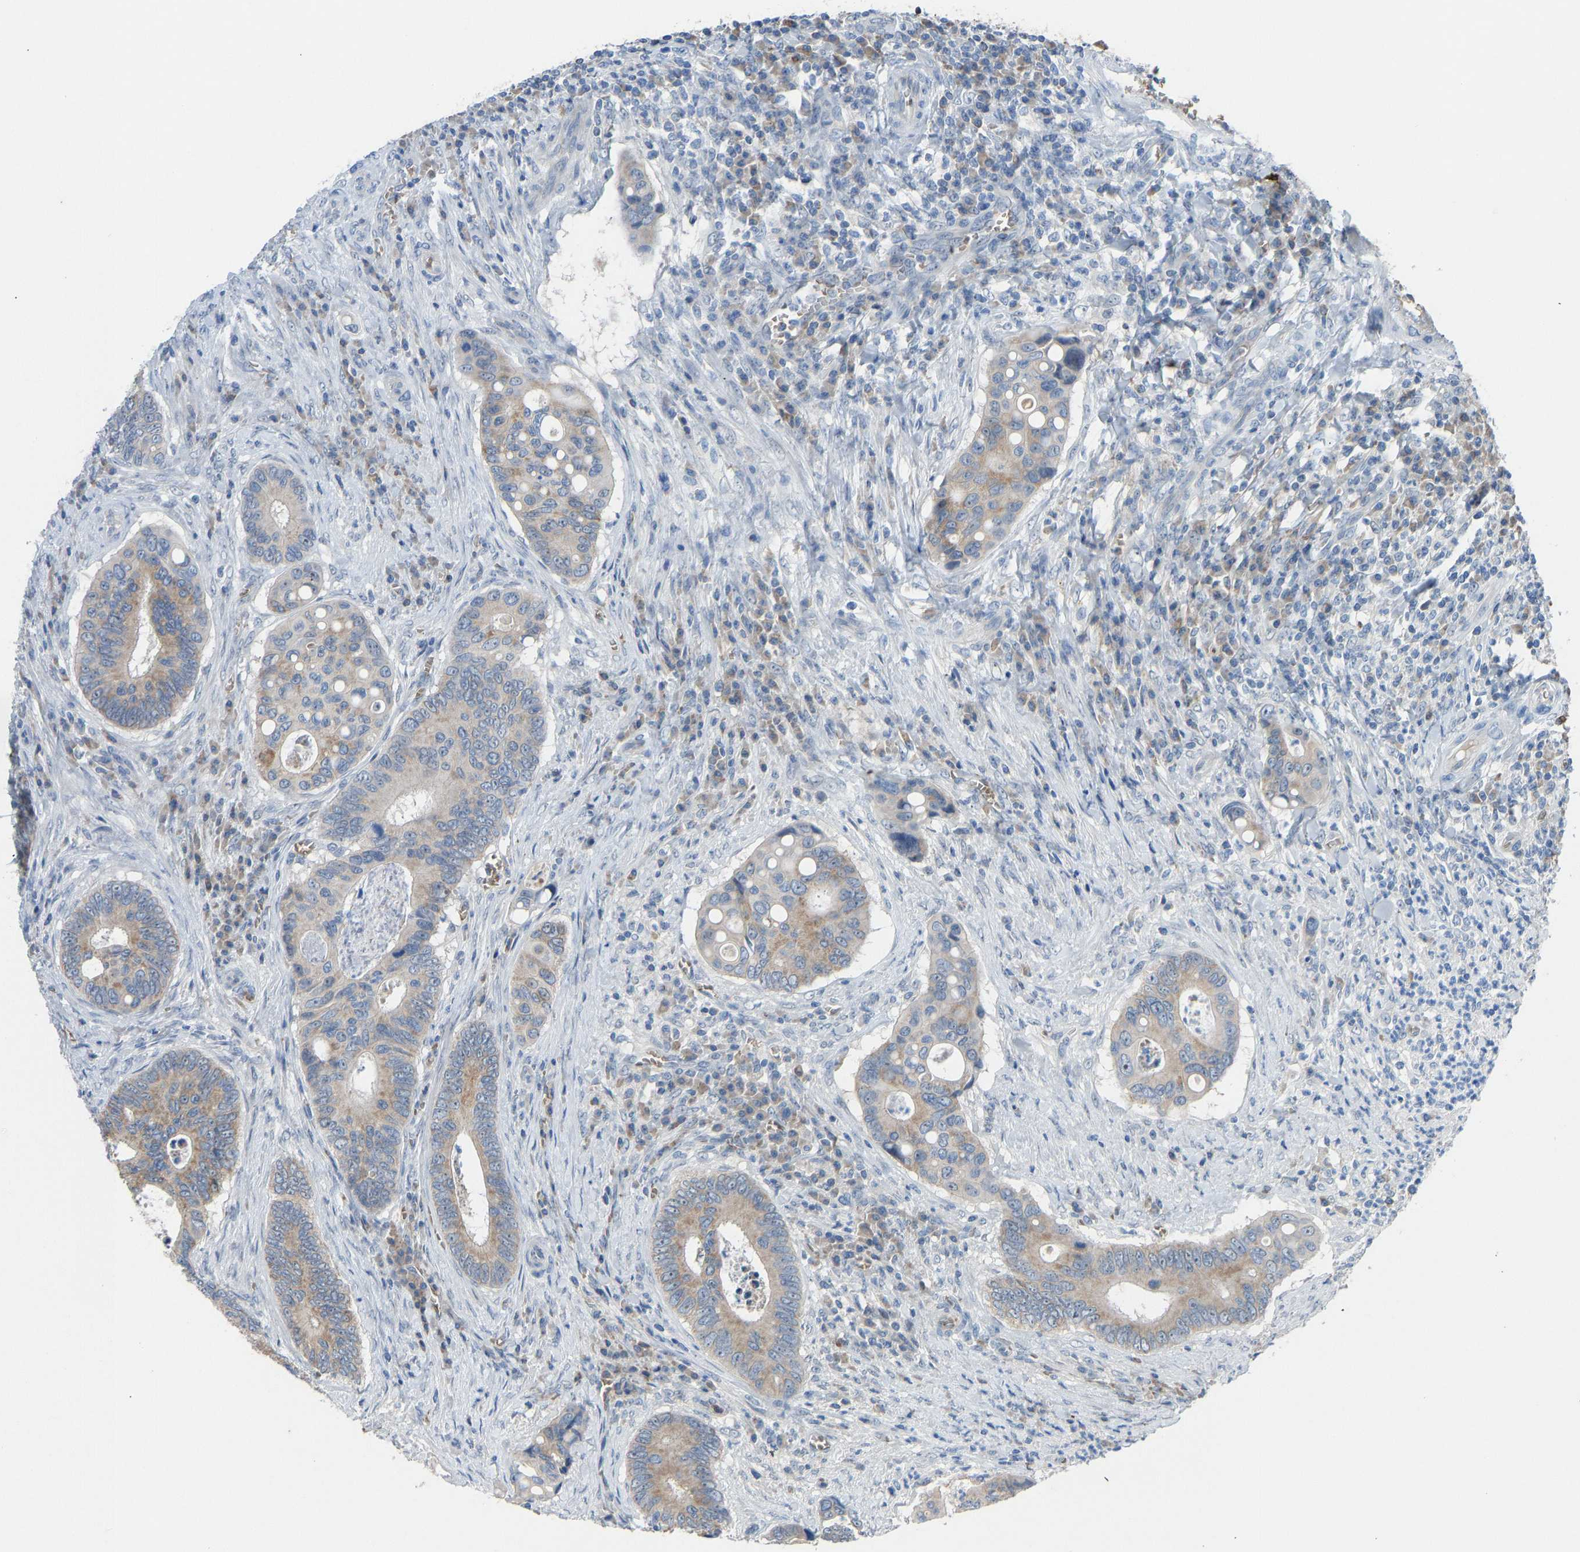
{"staining": {"intensity": "weak", "quantity": "25%-75%", "location": "cytoplasmic/membranous"}, "tissue": "colorectal cancer", "cell_type": "Tumor cells", "image_type": "cancer", "snomed": [{"axis": "morphology", "description": "Inflammation, NOS"}, {"axis": "morphology", "description": "Adenocarcinoma, NOS"}, {"axis": "topography", "description": "Colon"}], "caption": "Immunohistochemistry (IHC) (DAB) staining of human colorectal adenocarcinoma exhibits weak cytoplasmic/membranous protein expression in about 25%-75% of tumor cells.", "gene": "PIGS", "patient": {"sex": "male", "age": 72}}